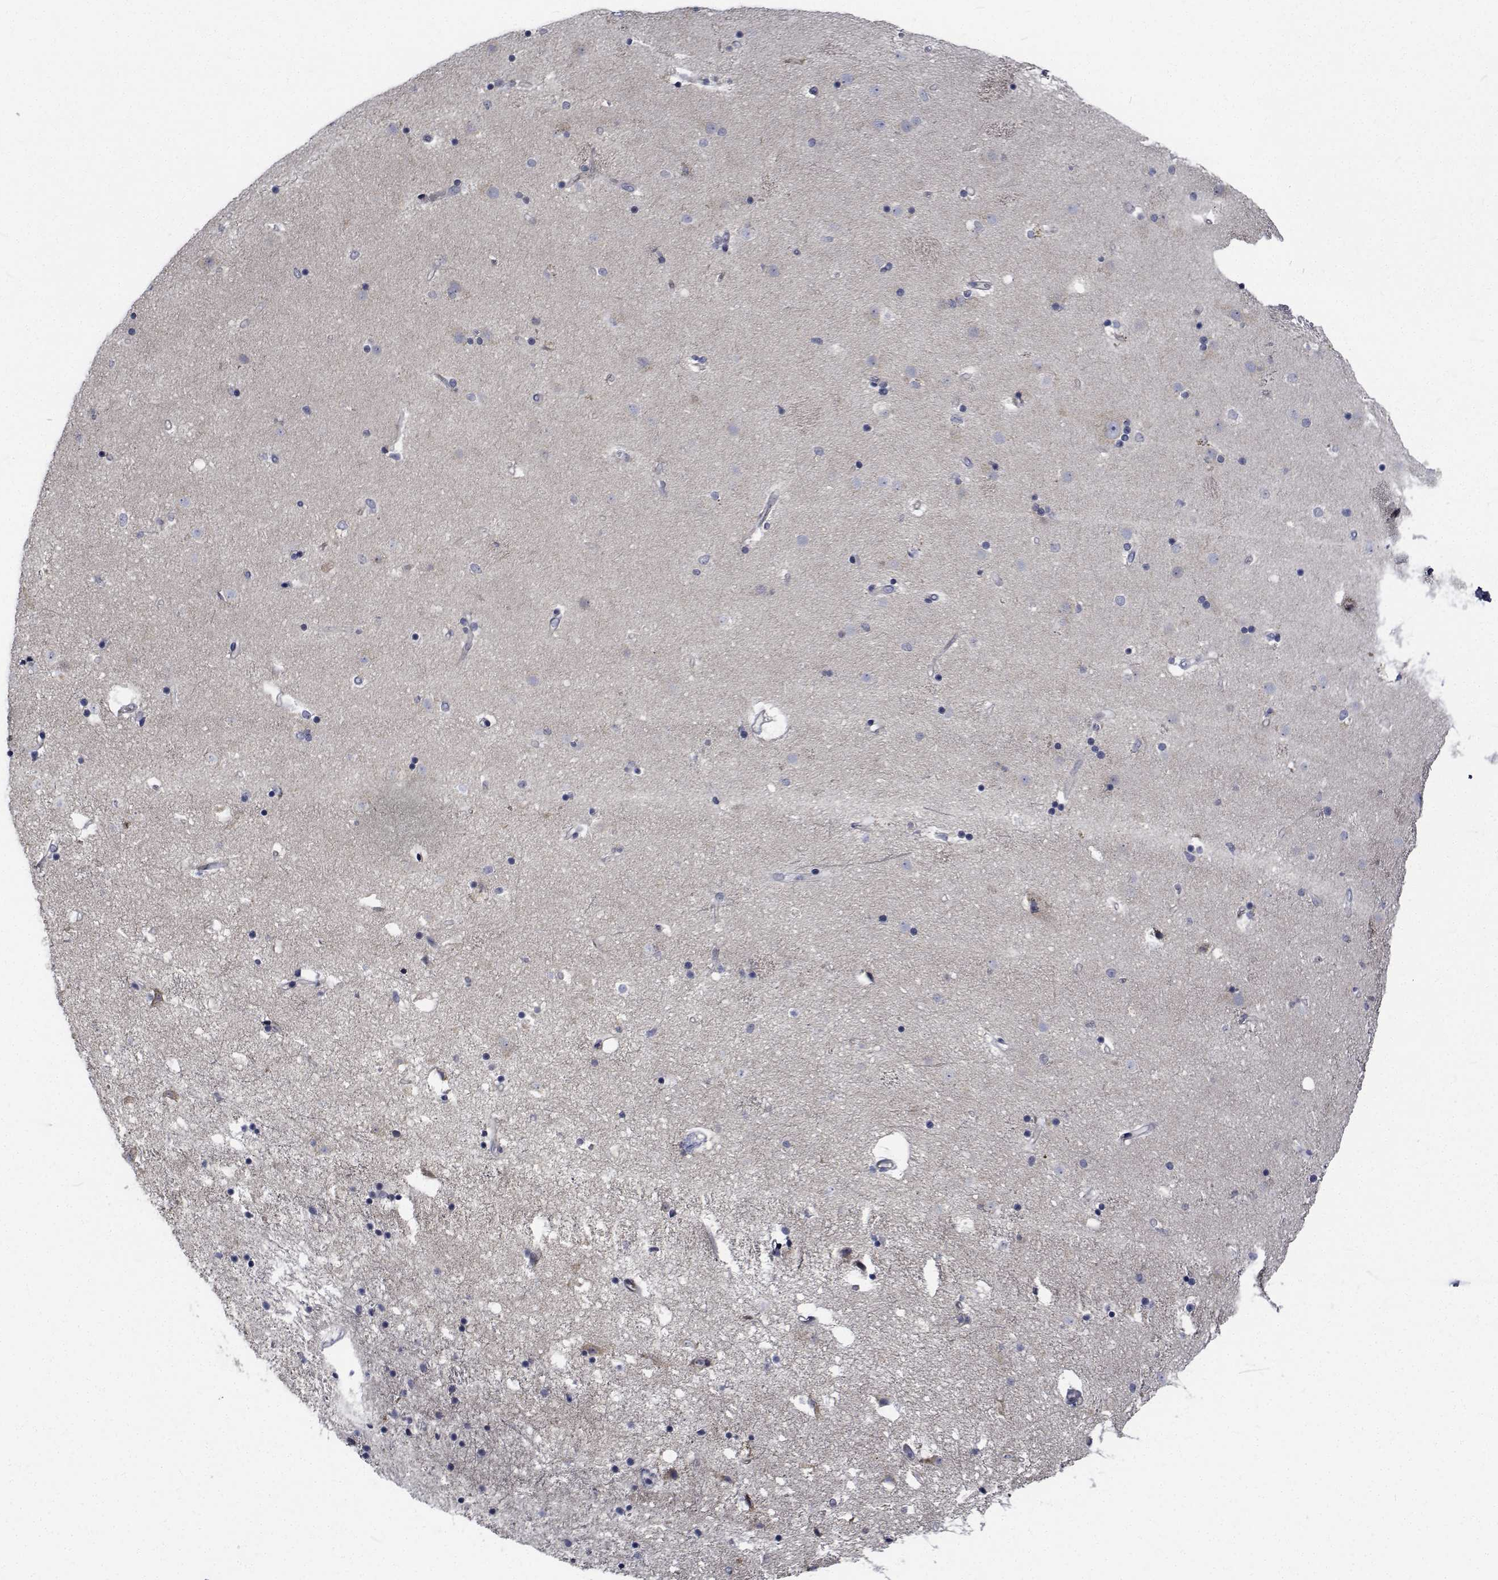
{"staining": {"intensity": "negative", "quantity": "none", "location": "none"}, "tissue": "caudate", "cell_type": "Glial cells", "image_type": "normal", "snomed": [{"axis": "morphology", "description": "Normal tissue, NOS"}, {"axis": "topography", "description": "Lateral ventricle wall"}], "caption": "Immunohistochemistry of unremarkable caudate exhibits no positivity in glial cells. (DAB (3,3'-diaminobenzidine) immunohistochemistry visualized using brightfield microscopy, high magnification).", "gene": "TTBK1", "patient": {"sex": "female", "age": 71}}